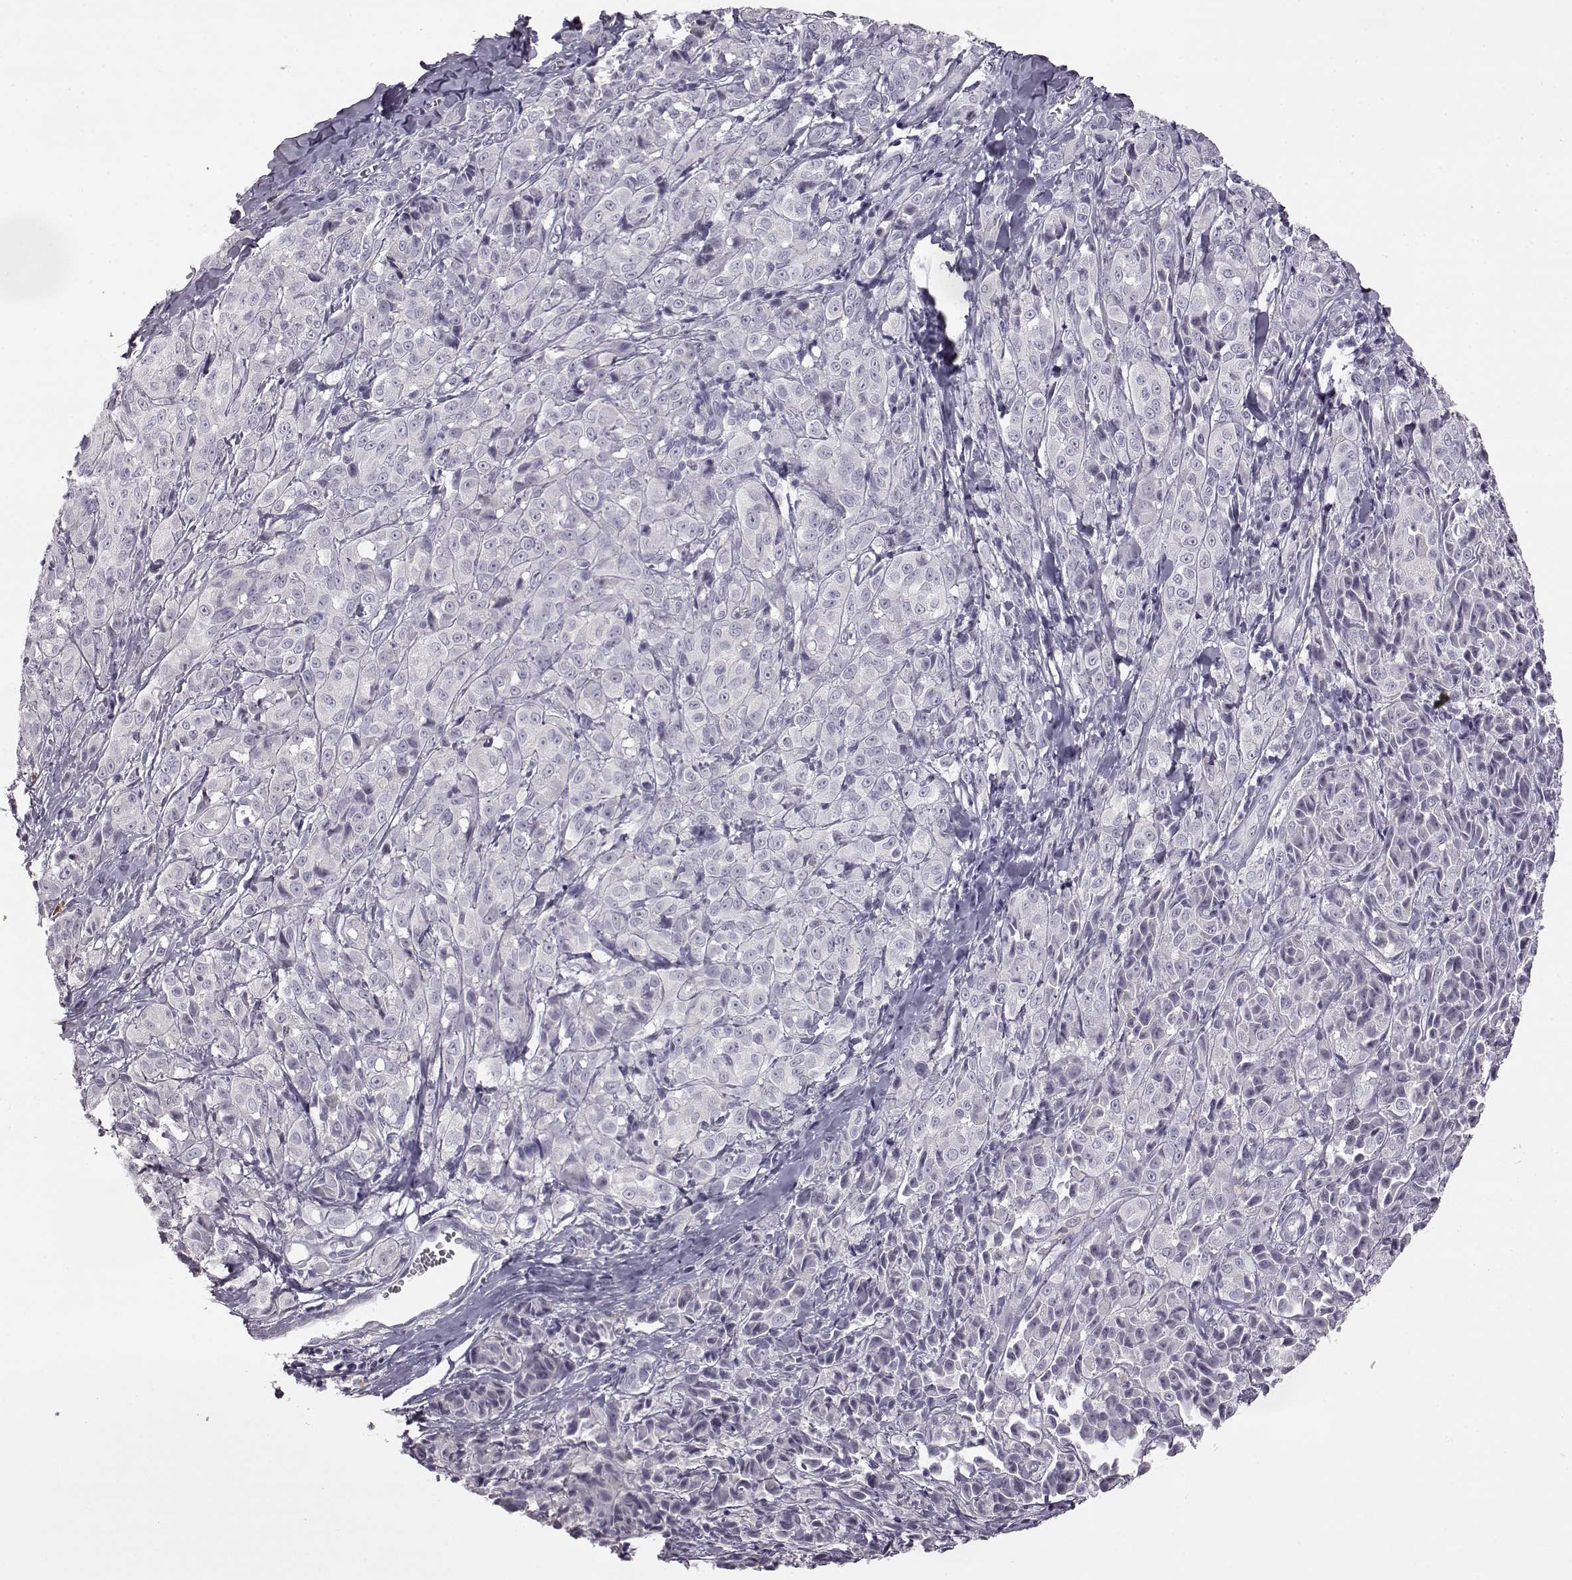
{"staining": {"intensity": "negative", "quantity": "none", "location": "none"}, "tissue": "melanoma", "cell_type": "Tumor cells", "image_type": "cancer", "snomed": [{"axis": "morphology", "description": "Malignant melanoma, NOS"}, {"axis": "topography", "description": "Skin"}], "caption": "DAB (3,3'-diaminobenzidine) immunohistochemical staining of melanoma exhibits no significant positivity in tumor cells.", "gene": "ODAD4", "patient": {"sex": "male", "age": 89}}